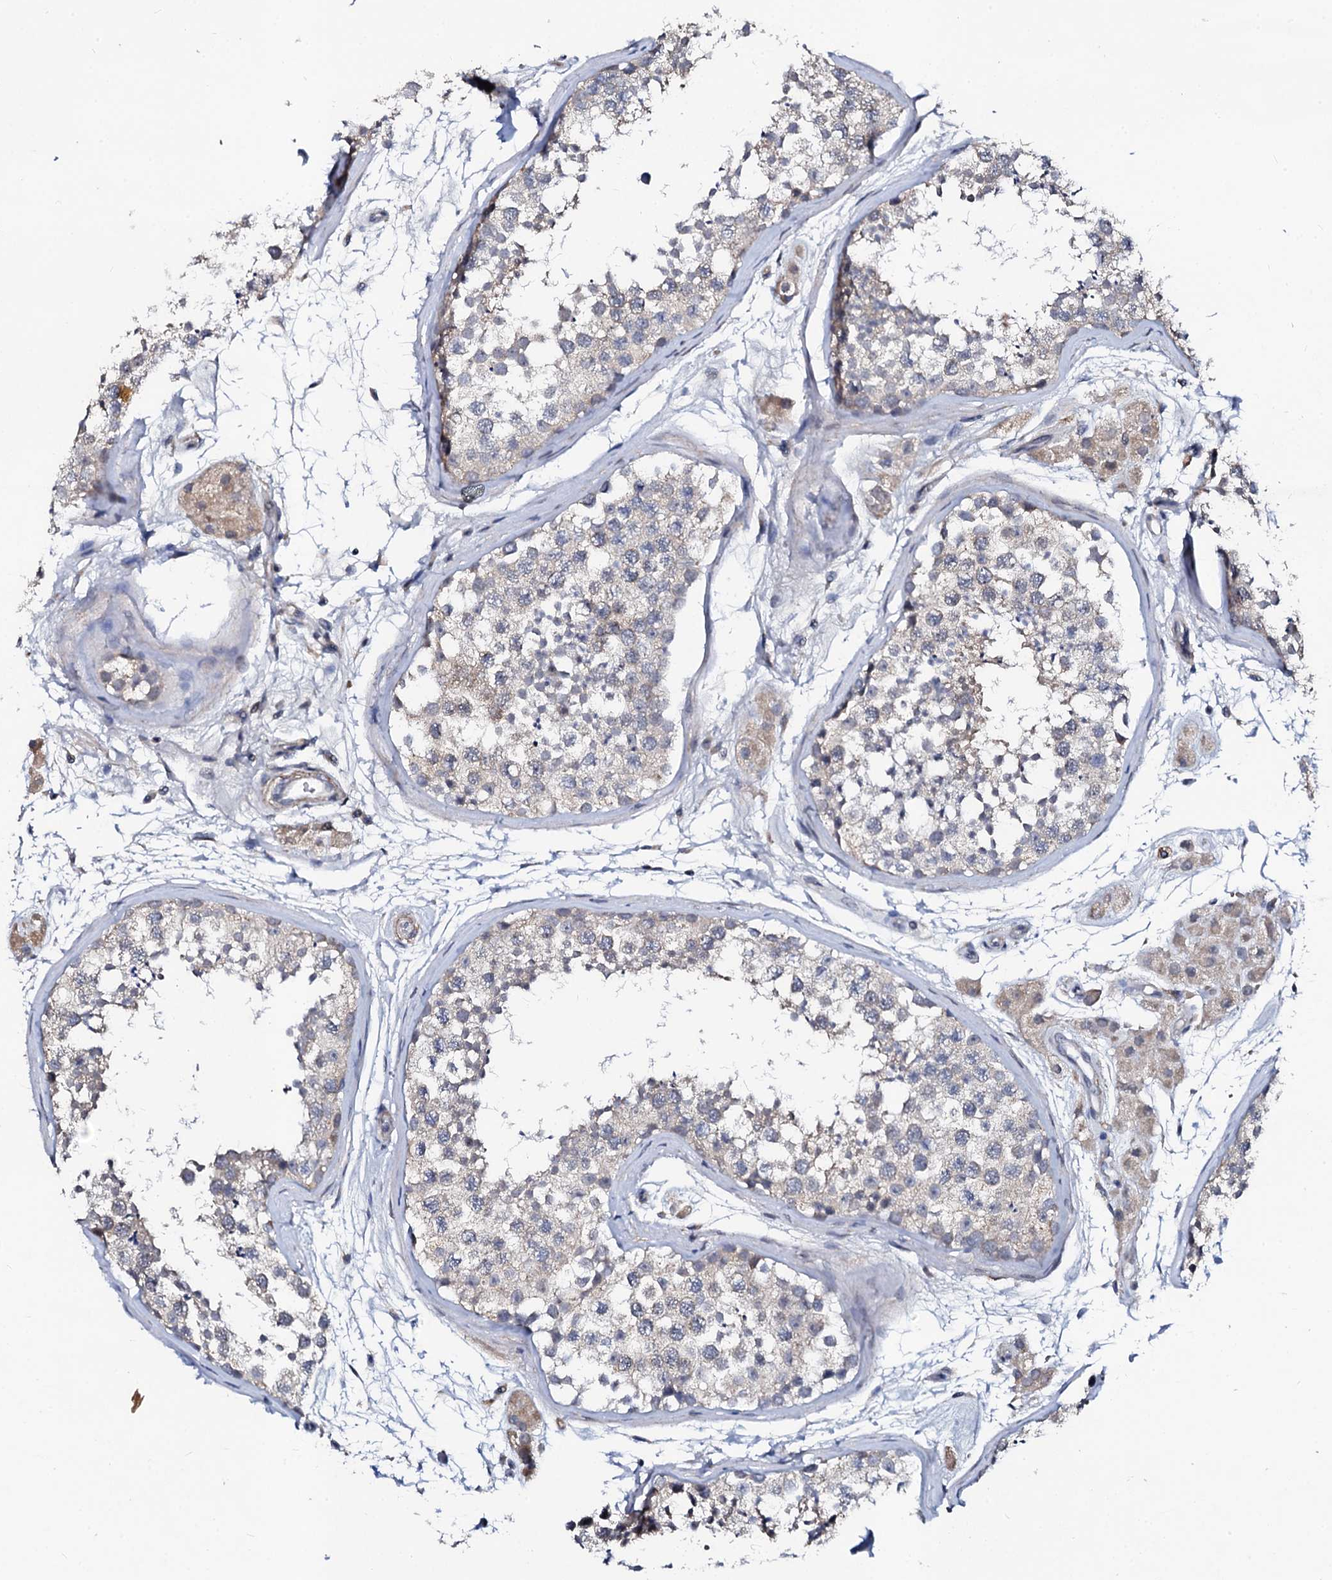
{"staining": {"intensity": "weak", "quantity": "<25%", "location": "cytoplasmic/membranous"}, "tissue": "testis", "cell_type": "Cells in seminiferous ducts", "image_type": "normal", "snomed": [{"axis": "morphology", "description": "Normal tissue, NOS"}, {"axis": "topography", "description": "Testis"}], "caption": "DAB immunohistochemical staining of normal human testis shows no significant positivity in cells in seminiferous ducts.", "gene": "GPR176", "patient": {"sex": "male", "age": 56}}